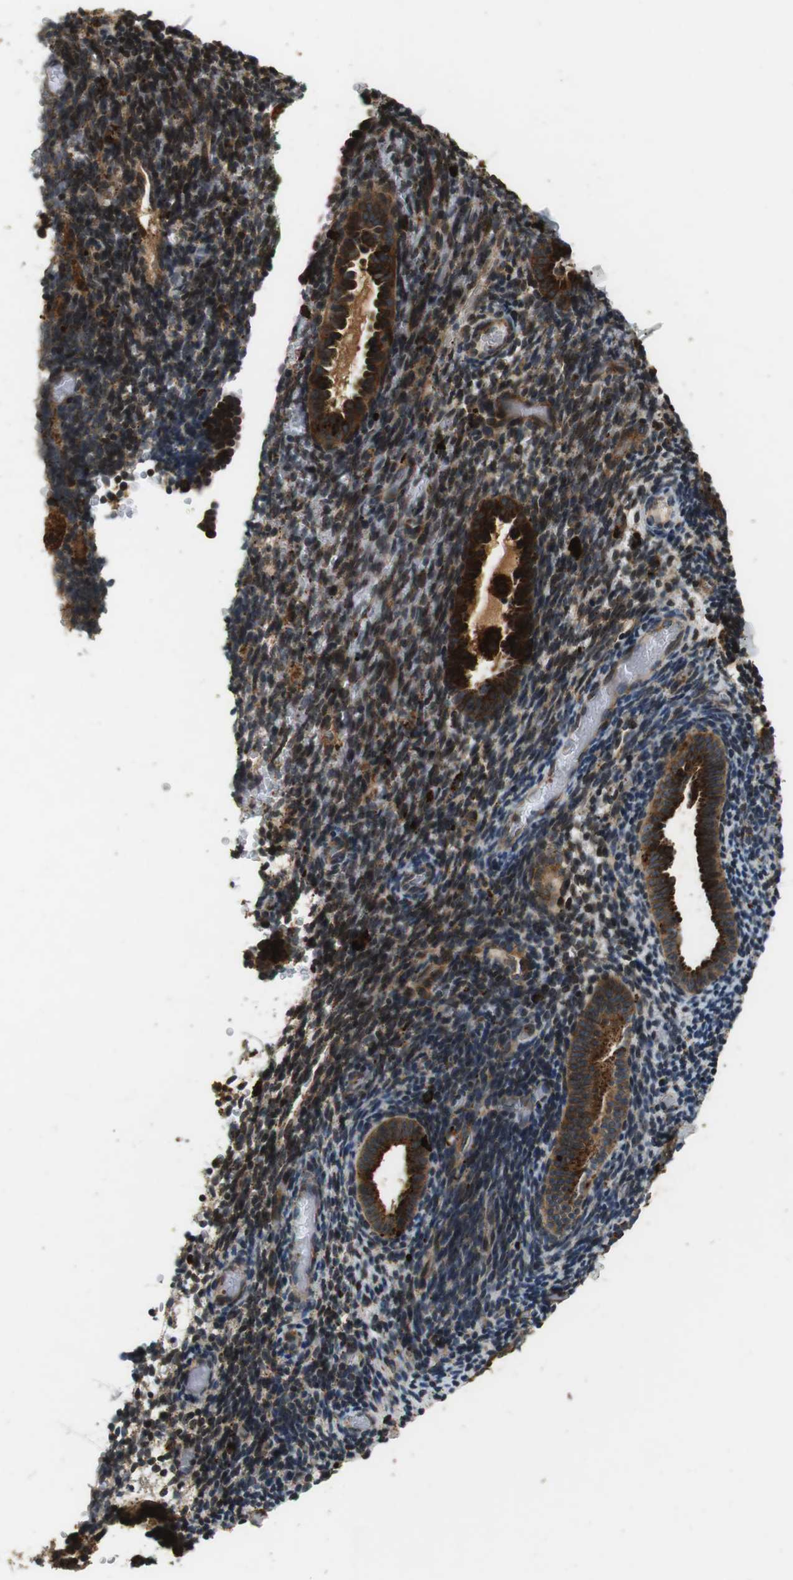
{"staining": {"intensity": "moderate", "quantity": ">75%", "location": "cytoplasmic/membranous"}, "tissue": "endometrium", "cell_type": "Cells in endometrial stroma", "image_type": "normal", "snomed": [{"axis": "morphology", "description": "Normal tissue, NOS"}, {"axis": "topography", "description": "Endometrium"}], "caption": "A medium amount of moderate cytoplasmic/membranous expression is appreciated in approximately >75% of cells in endometrial stroma in unremarkable endometrium. The staining was performed using DAB to visualize the protein expression in brown, while the nuclei were stained in blue with hematoxylin (Magnification: 20x).", "gene": "TXNRD1", "patient": {"sex": "female", "age": 51}}